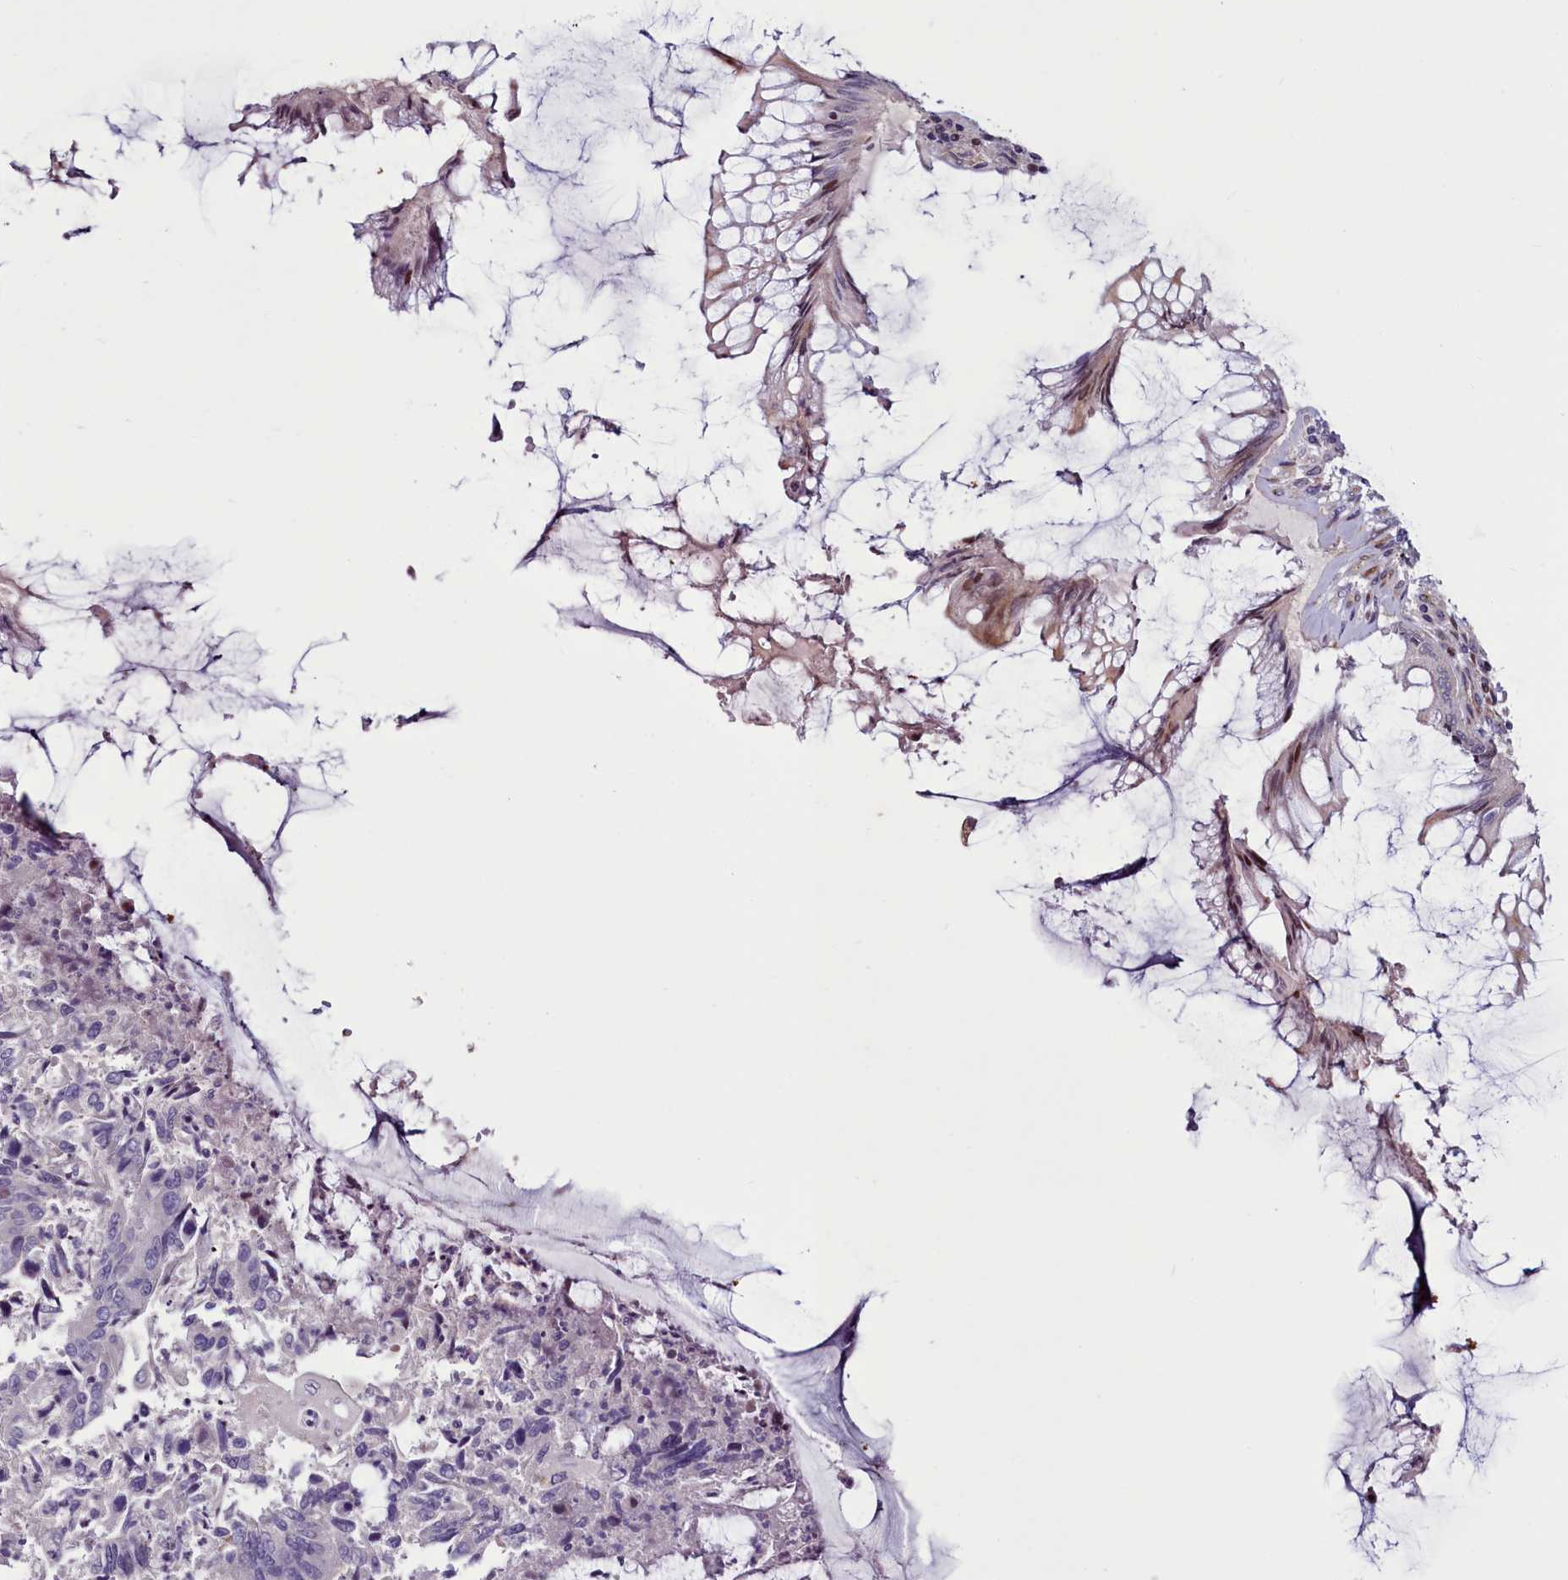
{"staining": {"intensity": "negative", "quantity": "none", "location": "none"}, "tissue": "colorectal cancer", "cell_type": "Tumor cells", "image_type": "cancer", "snomed": [{"axis": "morphology", "description": "Adenocarcinoma, NOS"}, {"axis": "topography", "description": "Colon"}], "caption": "This is a histopathology image of immunohistochemistry staining of colorectal adenocarcinoma, which shows no positivity in tumor cells.", "gene": "WBP11", "patient": {"sex": "female", "age": 67}}